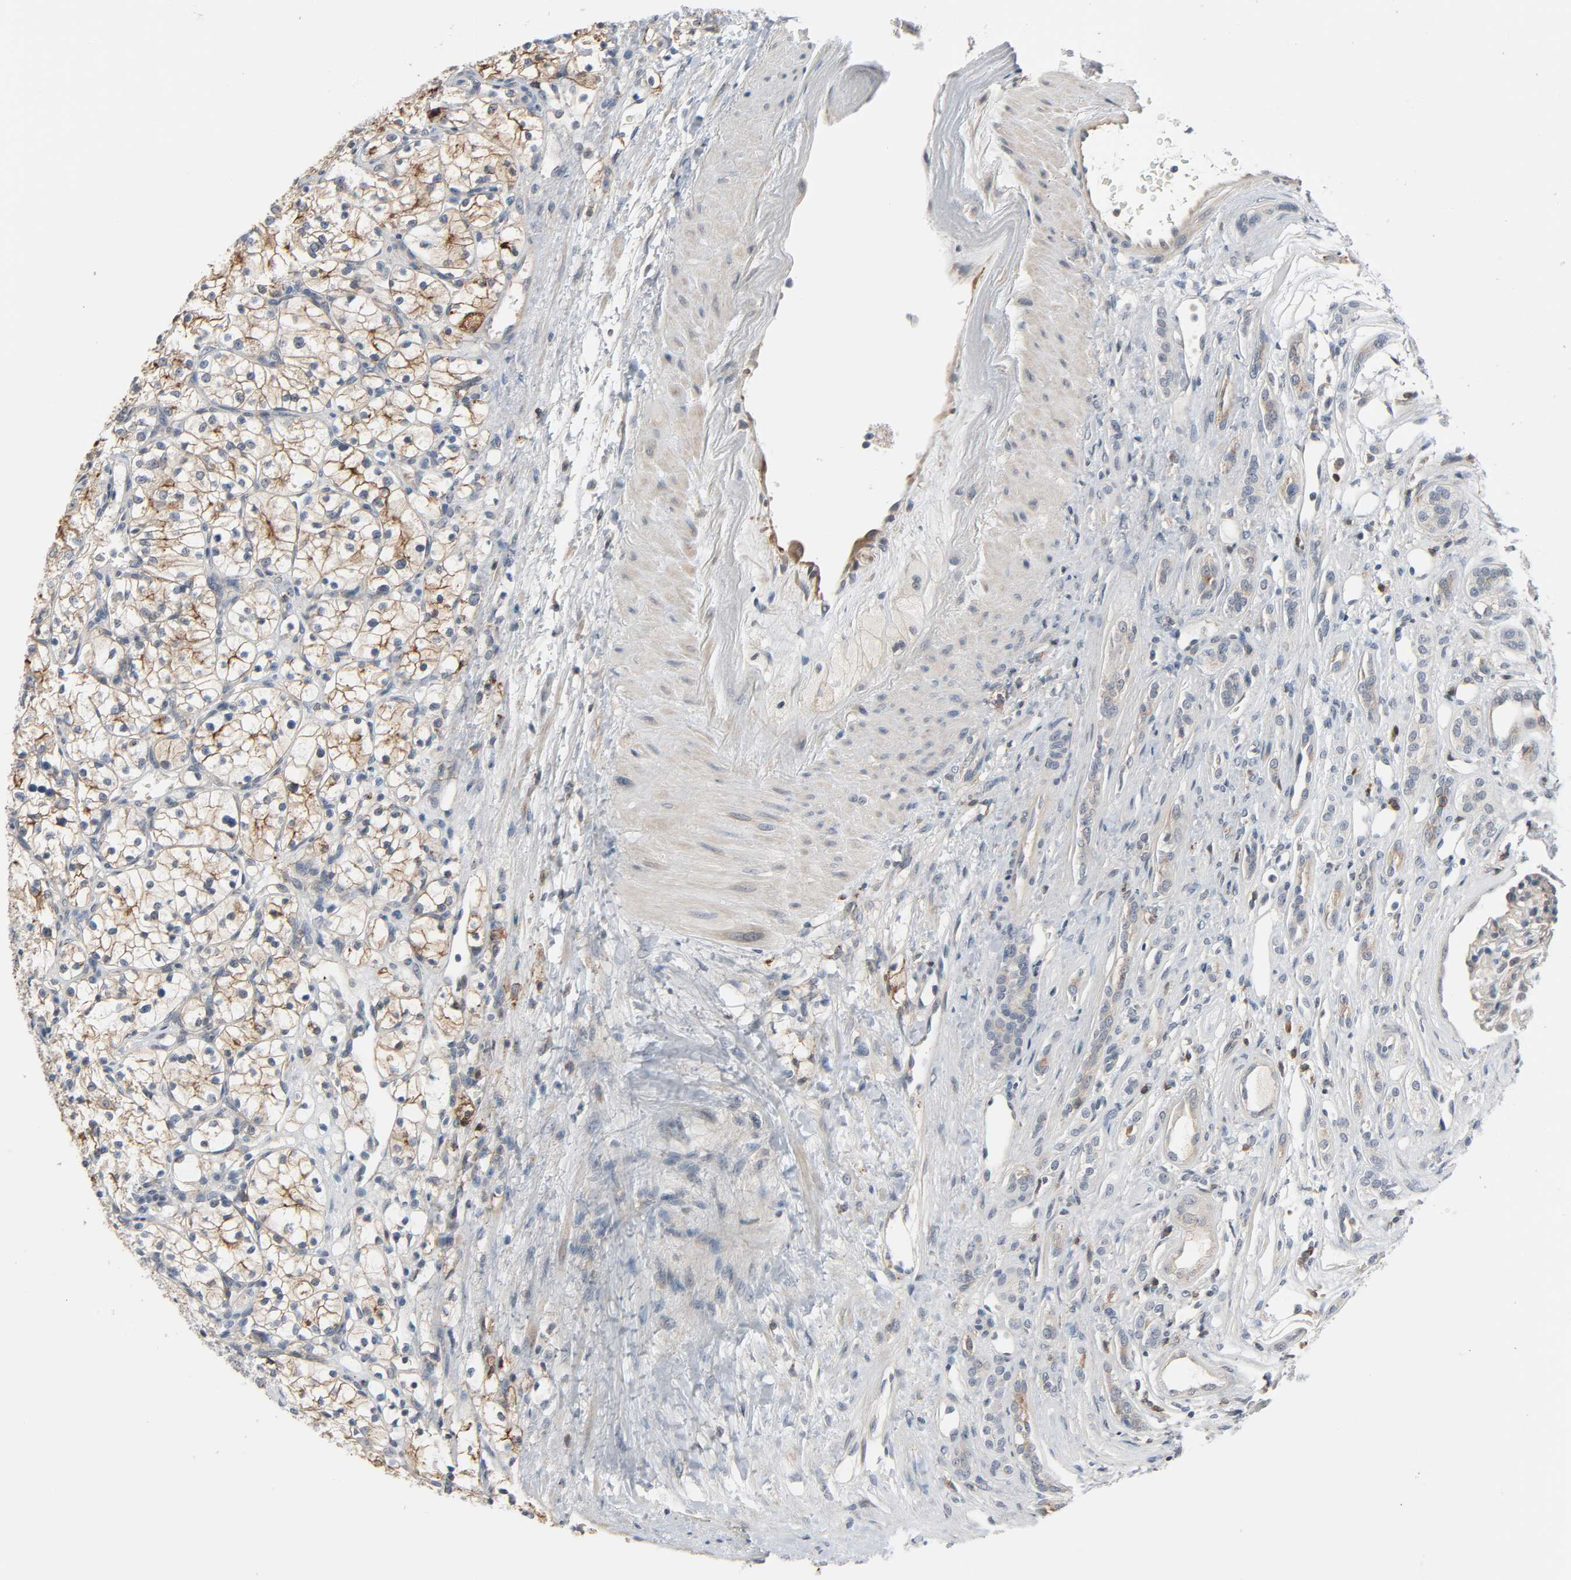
{"staining": {"intensity": "weak", "quantity": "25%-75%", "location": "cytoplasmic/membranous"}, "tissue": "renal cancer", "cell_type": "Tumor cells", "image_type": "cancer", "snomed": [{"axis": "morphology", "description": "Adenocarcinoma, NOS"}, {"axis": "topography", "description": "Kidney"}], "caption": "Immunohistochemistry (IHC) of renal cancer reveals low levels of weak cytoplasmic/membranous expression in about 25%-75% of tumor cells.", "gene": "CD4", "patient": {"sex": "female", "age": 60}}